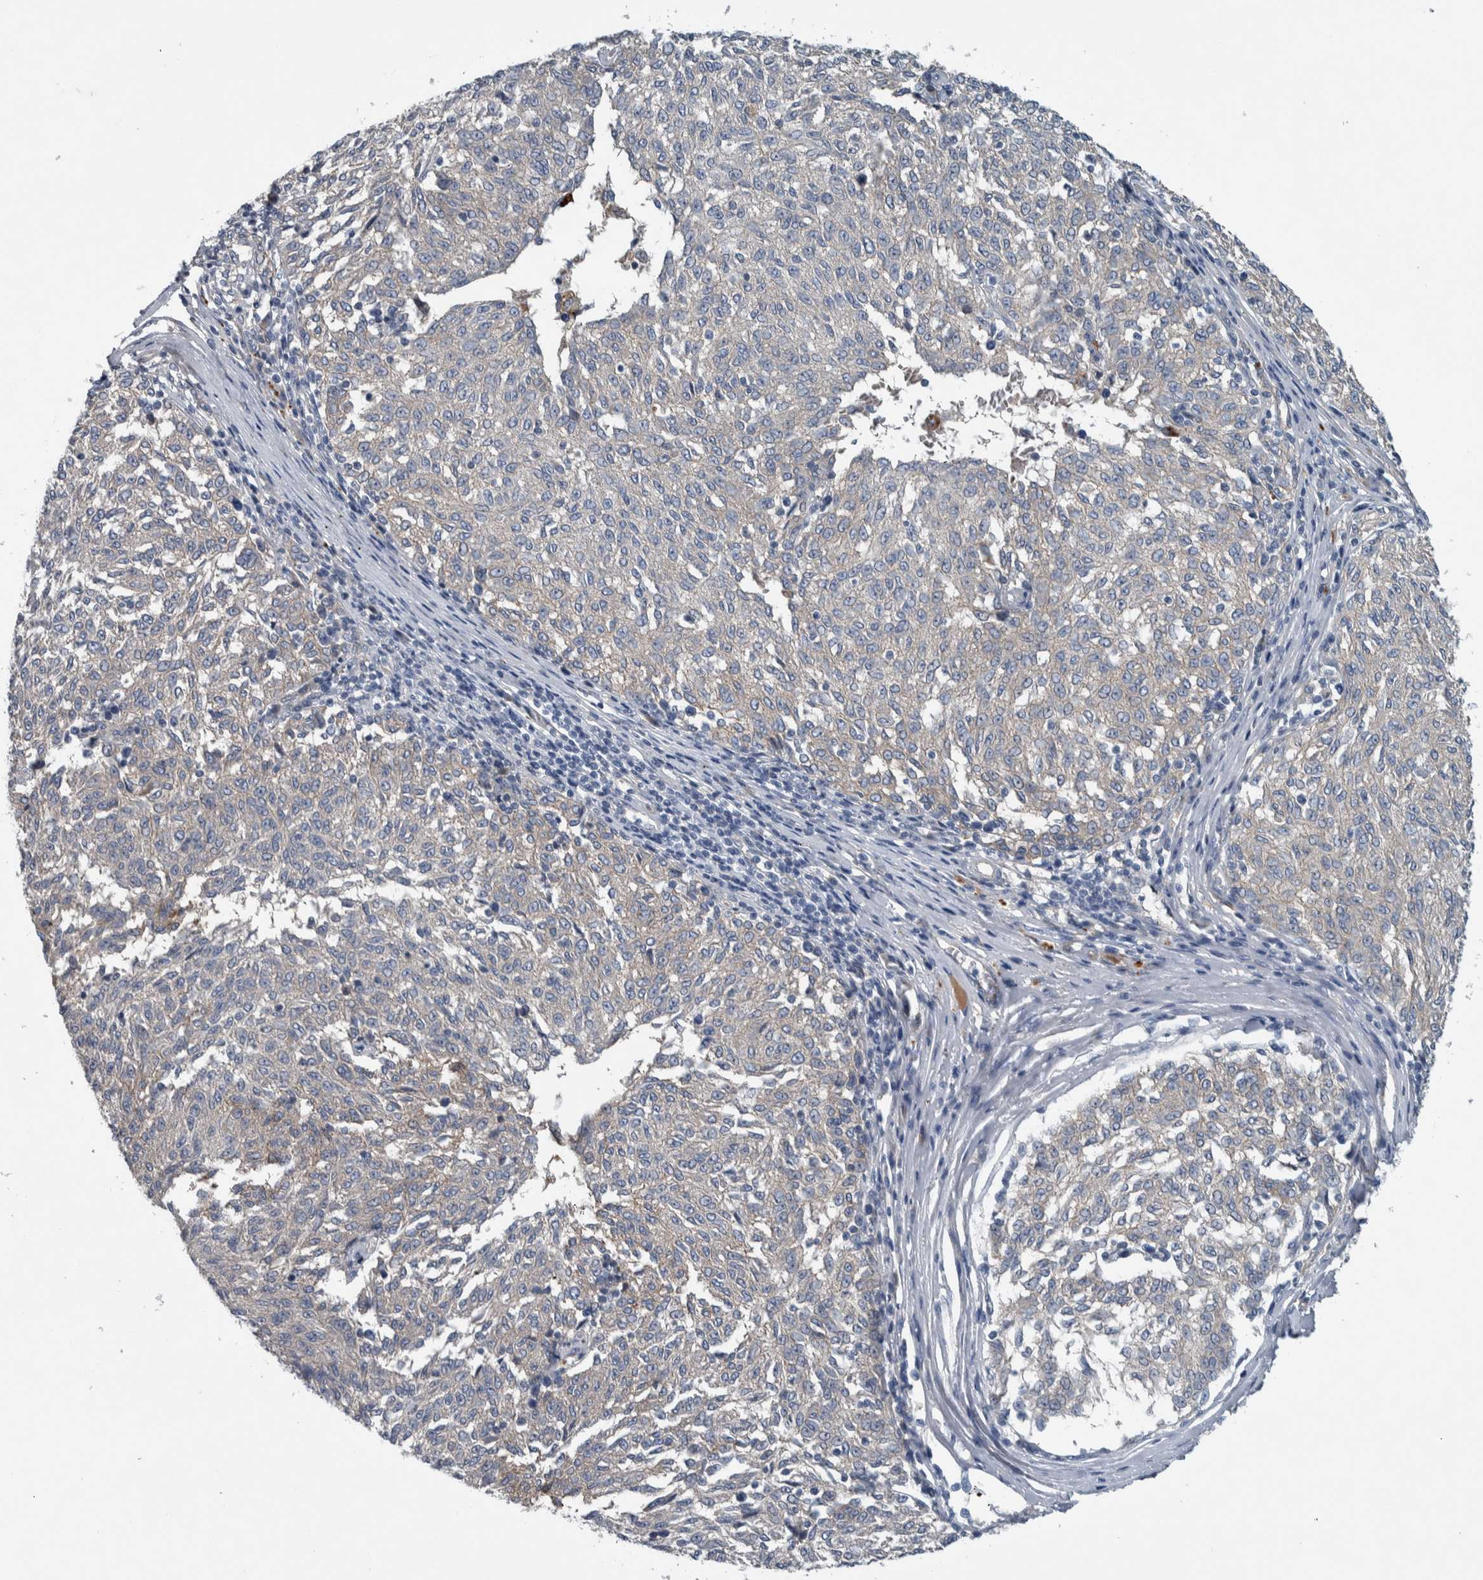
{"staining": {"intensity": "negative", "quantity": "none", "location": "none"}, "tissue": "melanoma", "cell_type": "Tumor cells", "image_type": "cancer", "snomed": [{"axis": "morphology", "description": "Malignant melanoma, NOS"}, {"axis": "topography", "description": "Skin"}], "caption": "The photomicrograph shows no staining of tumor cells in melanoma.", "gene": "SERPINC1", "patient": {"sex": "female", "age": 72}}